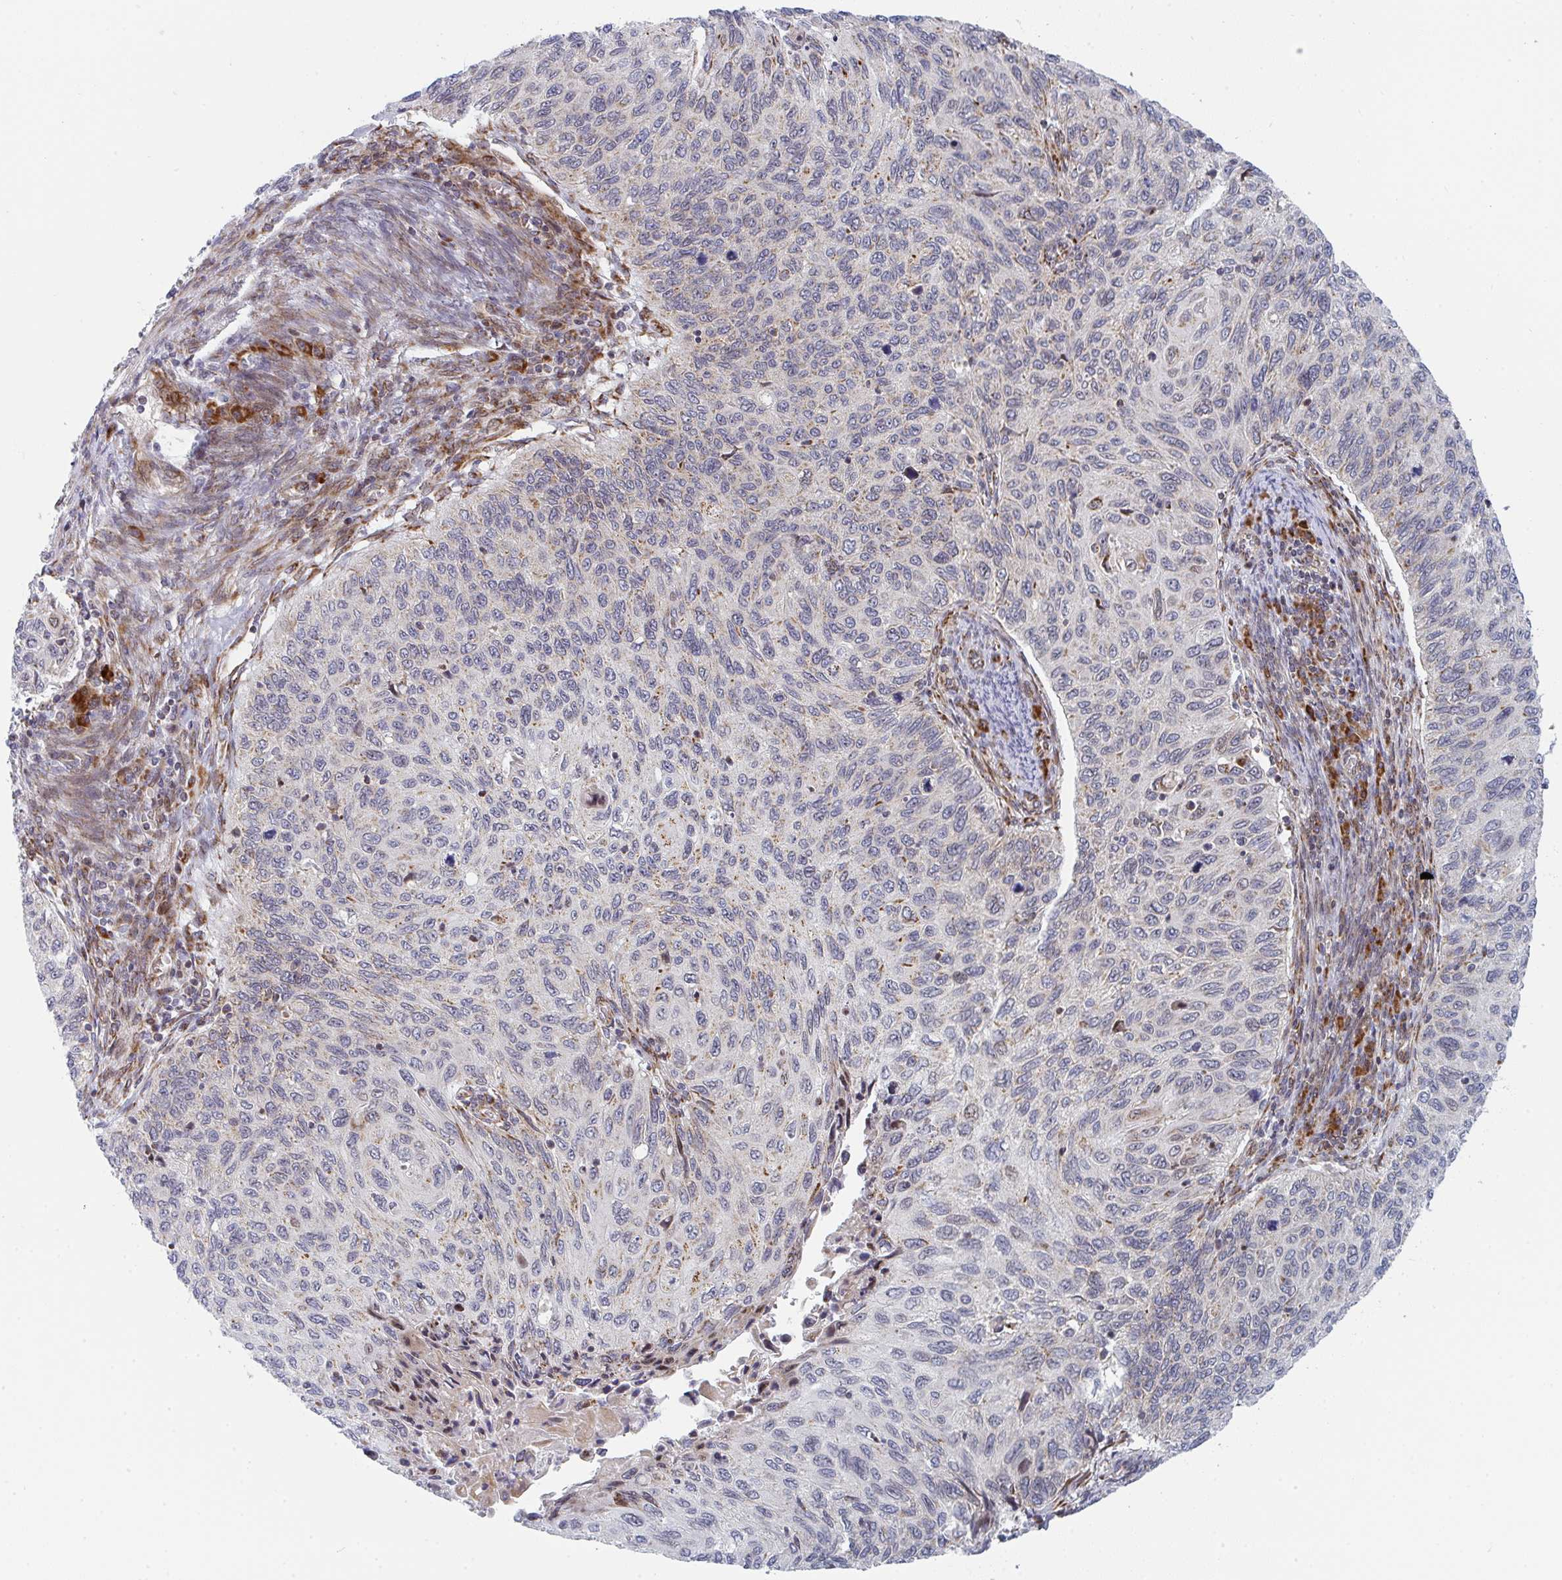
{"staining": {"intensity": "moderate", "quantity": "<25%", "location": "cytoplasmic/membranous"}, "tissue": "cervical cancer", "cell_type": "Tumor cells", "image_type": "cancer", "snomed": [{"axis": "morphology", "description": "Squamous cell carcinoma, NOS"}, {"axis": "topography", "description": "Cervix"}], "caption": "Immunohistochemical staining of squamous cell carcinoma (cervical) exhibits low levels of moderate cytoplasmic/membranous staining in about <25% of tumor cells. The protein is stained brown, and the nuclei are stained in blue (DAB (3,3'-diaminobenzidine) IHC with brightfield microscopy, high magnification).", "gene": "PRKCH", "patient": {"sex": "female", "age": 70}}